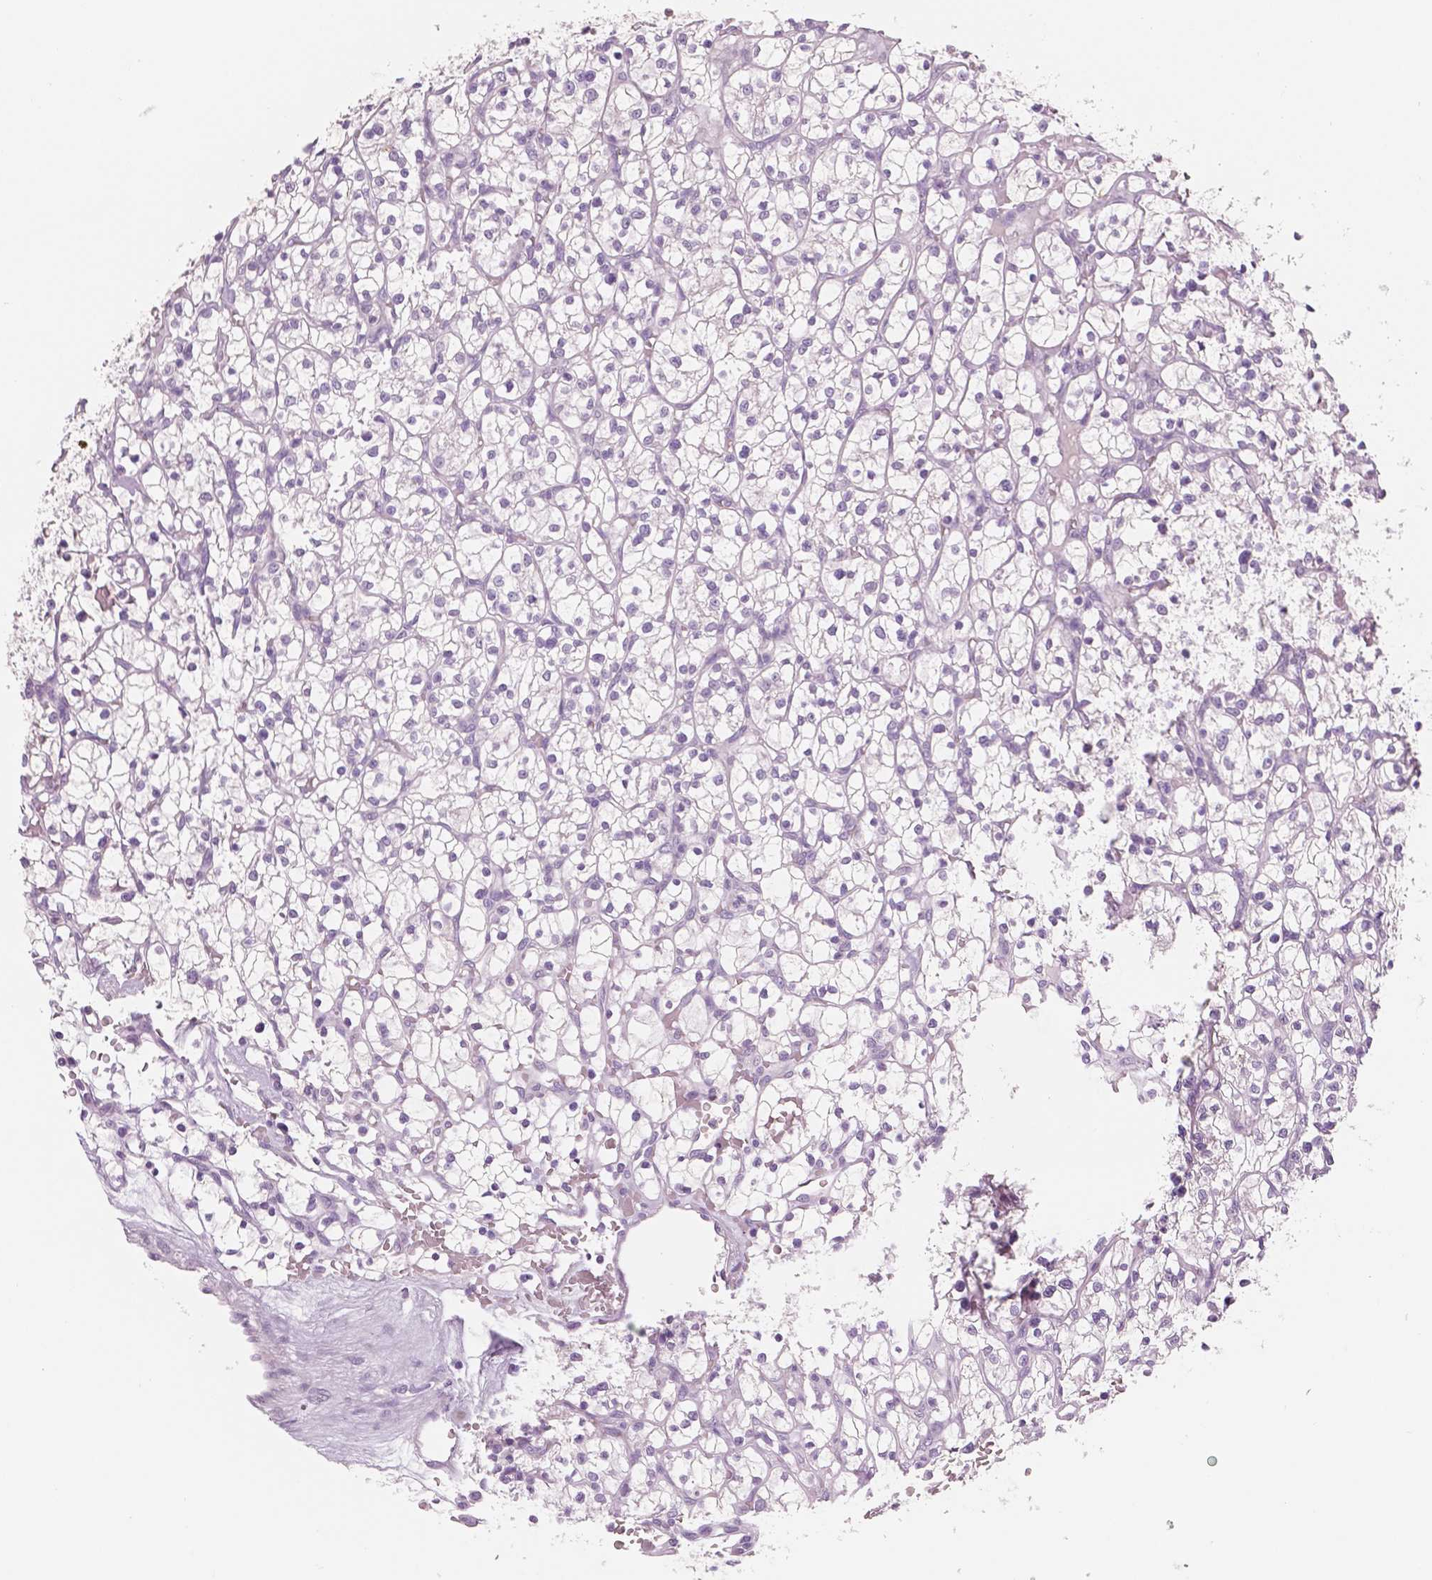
{"staining": {"intensity": "negative", "quantity": "none", "location": "none"}, "tissue": "renal cancer", "cell_type": "Tumor cells", "image_type": "cancer", "snomed": [{"axis": "morphology", "description": "Adenocarcinoma, NOS"}, {"axis": "topography", "description": "Kidney"}], "caption": "Micrograph shows no protein expression in tumor cells of renal cancer tissue.", "gene": "NECAB2", "patient": {"sex": "female", "age": 64}}